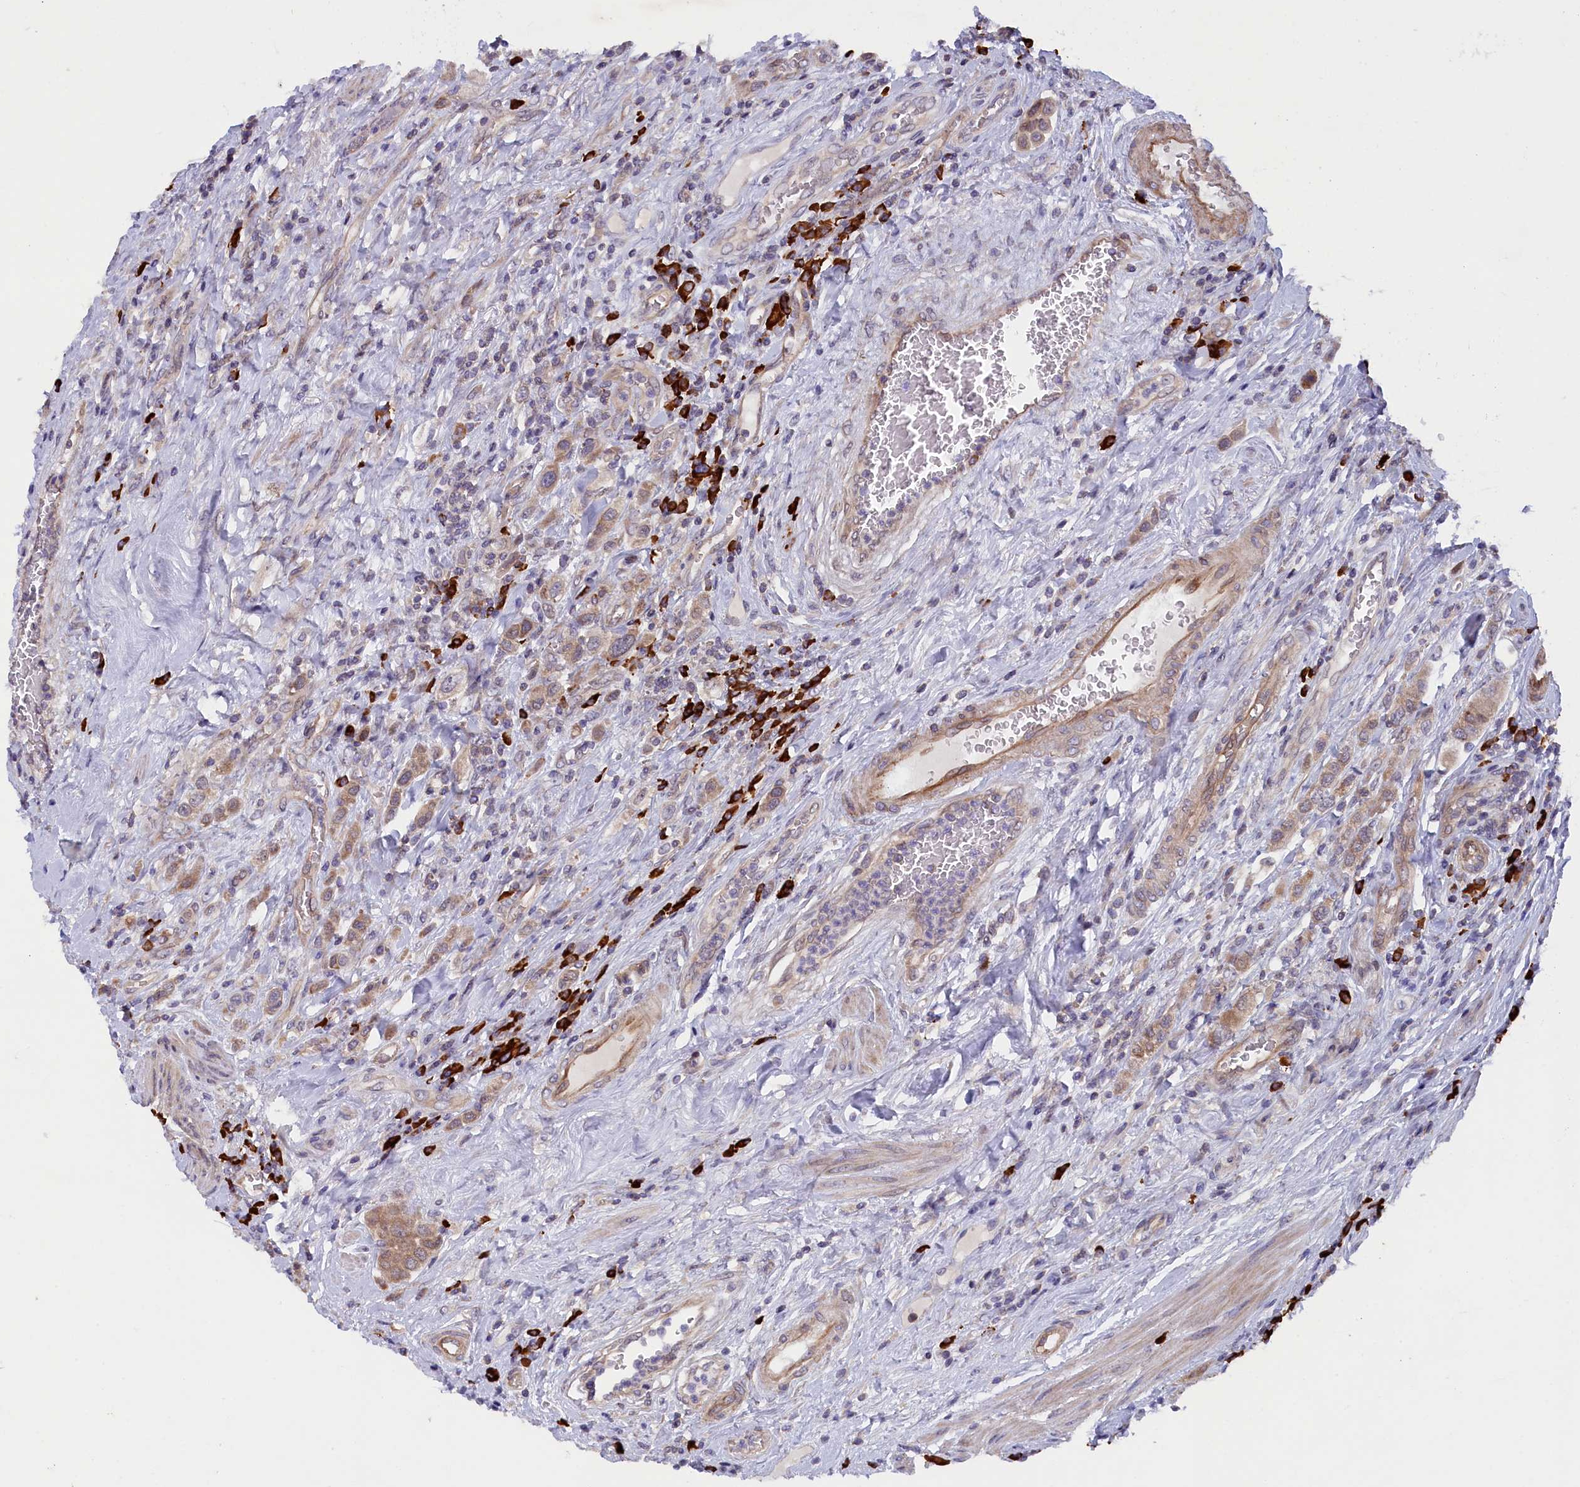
{"staining": {"intensity": "weak", "quantity": ">75%", "location": "cytoplasmic/membranous"}, "tissue": "urothelial cancer", "cell_type": "Tumor cells", "image_type": "cancer", "snomed": [{"axis": "morphology", "description": "Urothelial carcinoma, High grade"}, {"axis": "topography", "description": "Urinary bladder"}], "caption": "Human urothelial cancer stained for a protein (brown) demonstrates weak cytoplasmic/membranous positive positivity in approximately >75% of tumor cells.", "gene": "JPT2", "patient": {"sex": "male", "age": 50}}